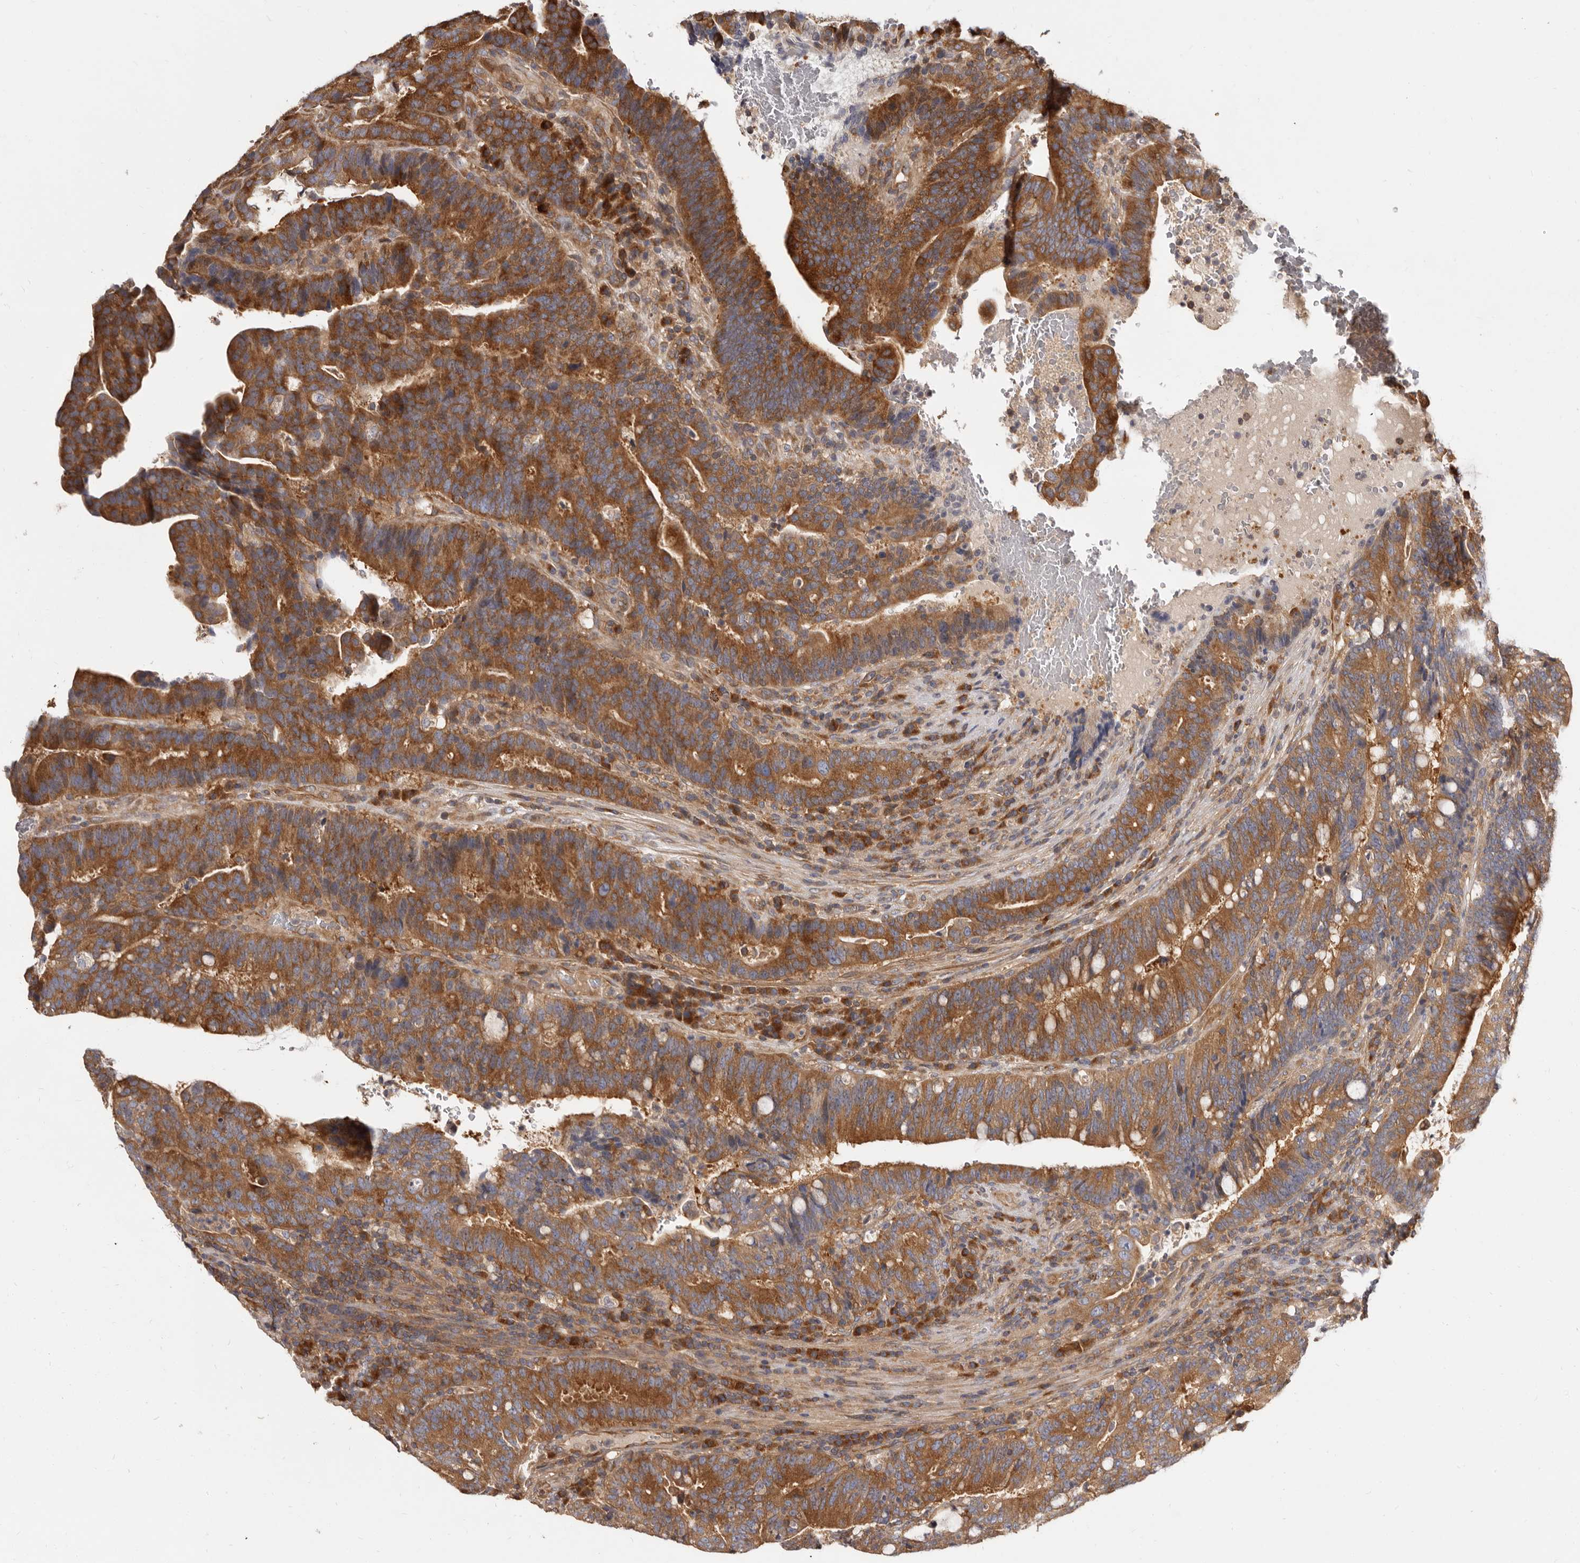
{"staining": {"intensity": "moderate", "quantity": ">75%", "location": "cytoplasmic/membranous"}, "tissue": "colorectal cancer", "cell_type": "Tumor cells", "image_type": "cancer", "snomed": [{"axis": "morphology", "description": "Adenocarcinoma, NOS"}, {"axis": "topography", "description": "Colon"}], "caption": "Immunohistochemical staining of human colorectal adenocarcinoma exhibits medium levels of moderate cytoplasmic/membranous staining in about >75% of tumor cells.", "gene": "ADAMTS20", "patient": {"sex": "female", "age": 66}}